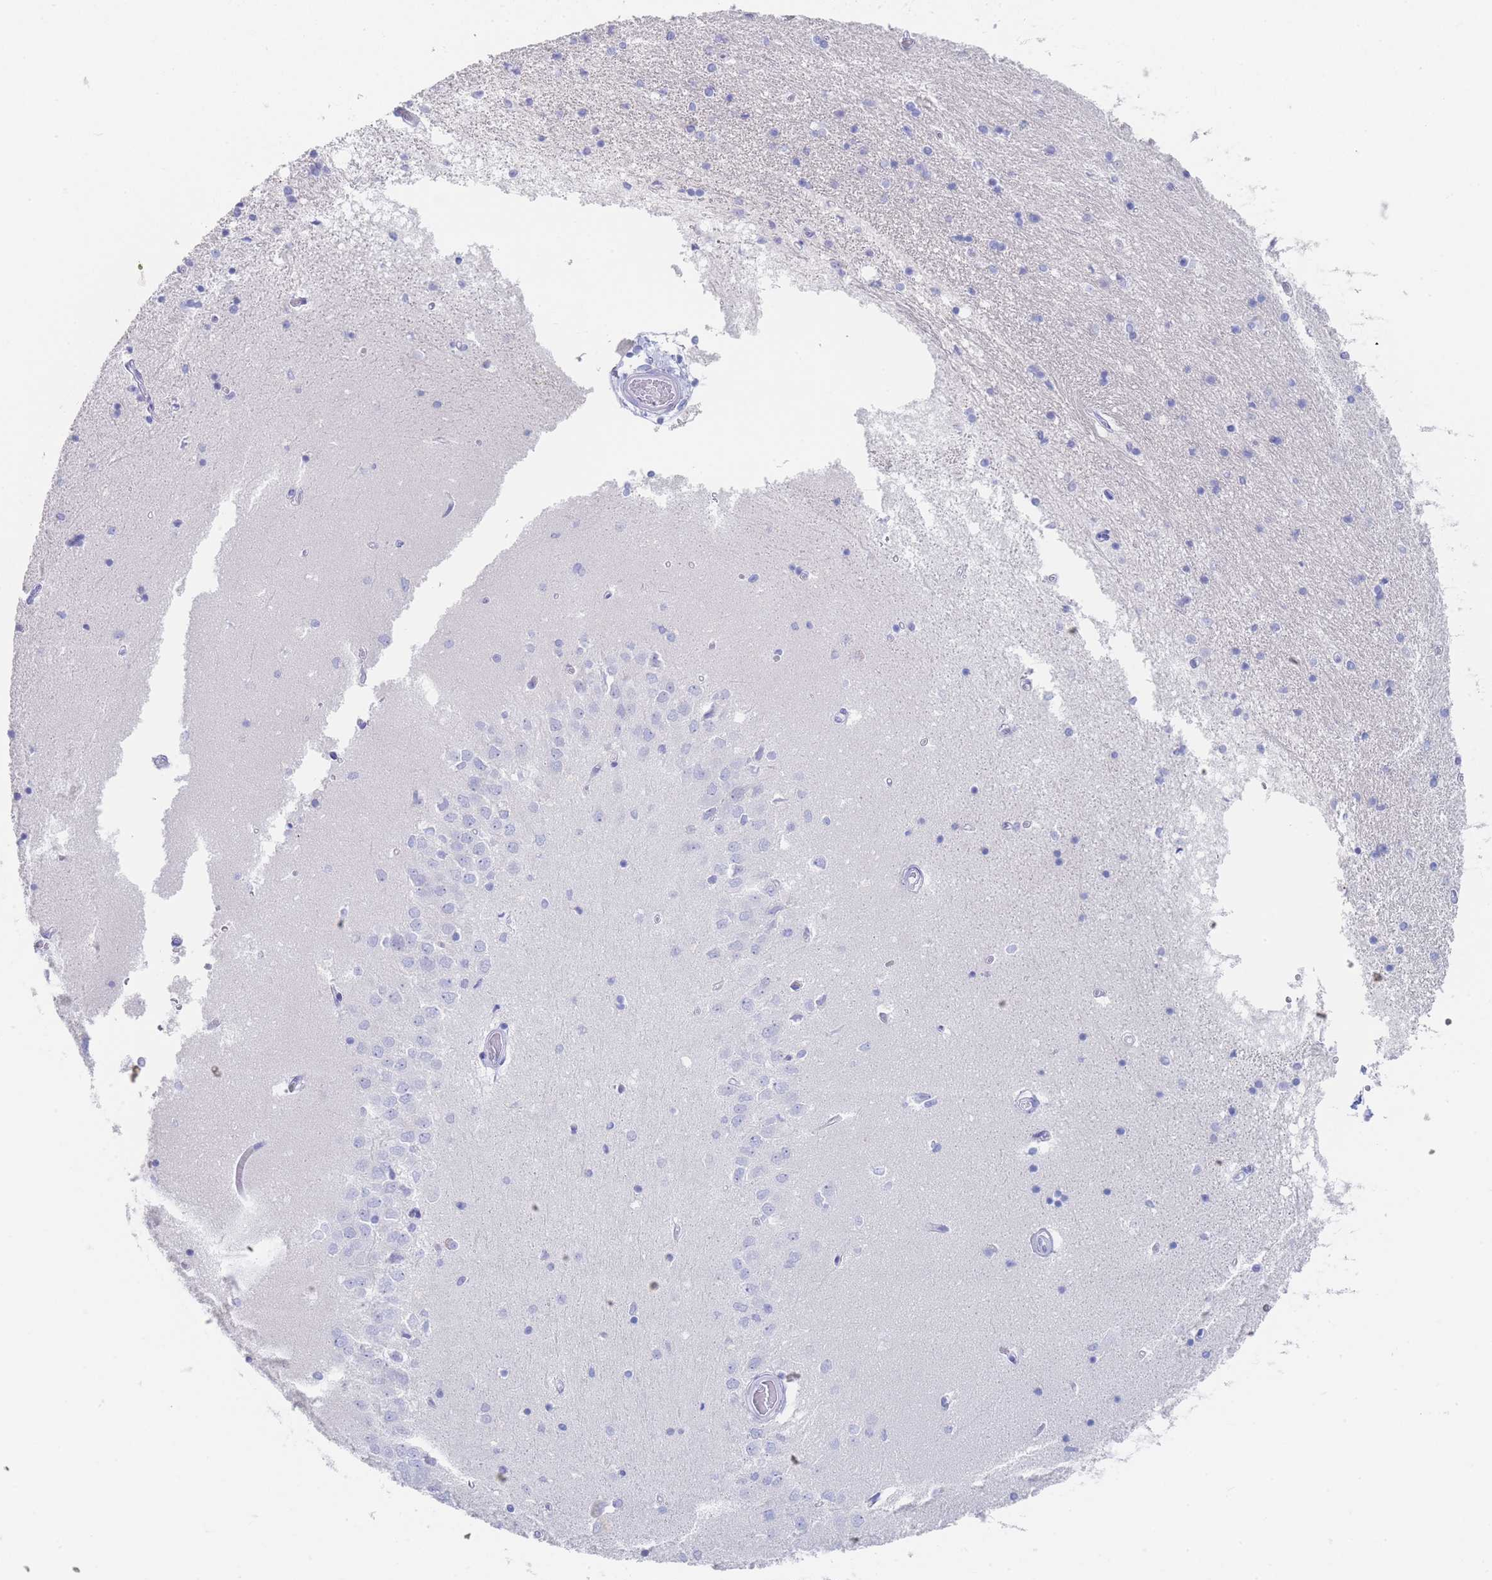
{"staining": {"intensity": "negative", "quantity": "none", "location": "none"}, "tissue": "hippocampus", "cell_type": "Glial cells", "image_type": "normal", "snomed": [{"axis": "morphology", "description": "Normal tissue, NOS"}, {"axis": "topography", "description": "Hippocampus"}], "caption": "Glial cells are negative for protein expression in benign human hippocampus. Brightfield microscopy of IHC stained with DAB (3,3'-diaminobenzidine) (brown) and hematoxylin (blue), captured at high magnification.", "gene": "LRRC37A2", "patient": {"sex": "male", "age": 45}}